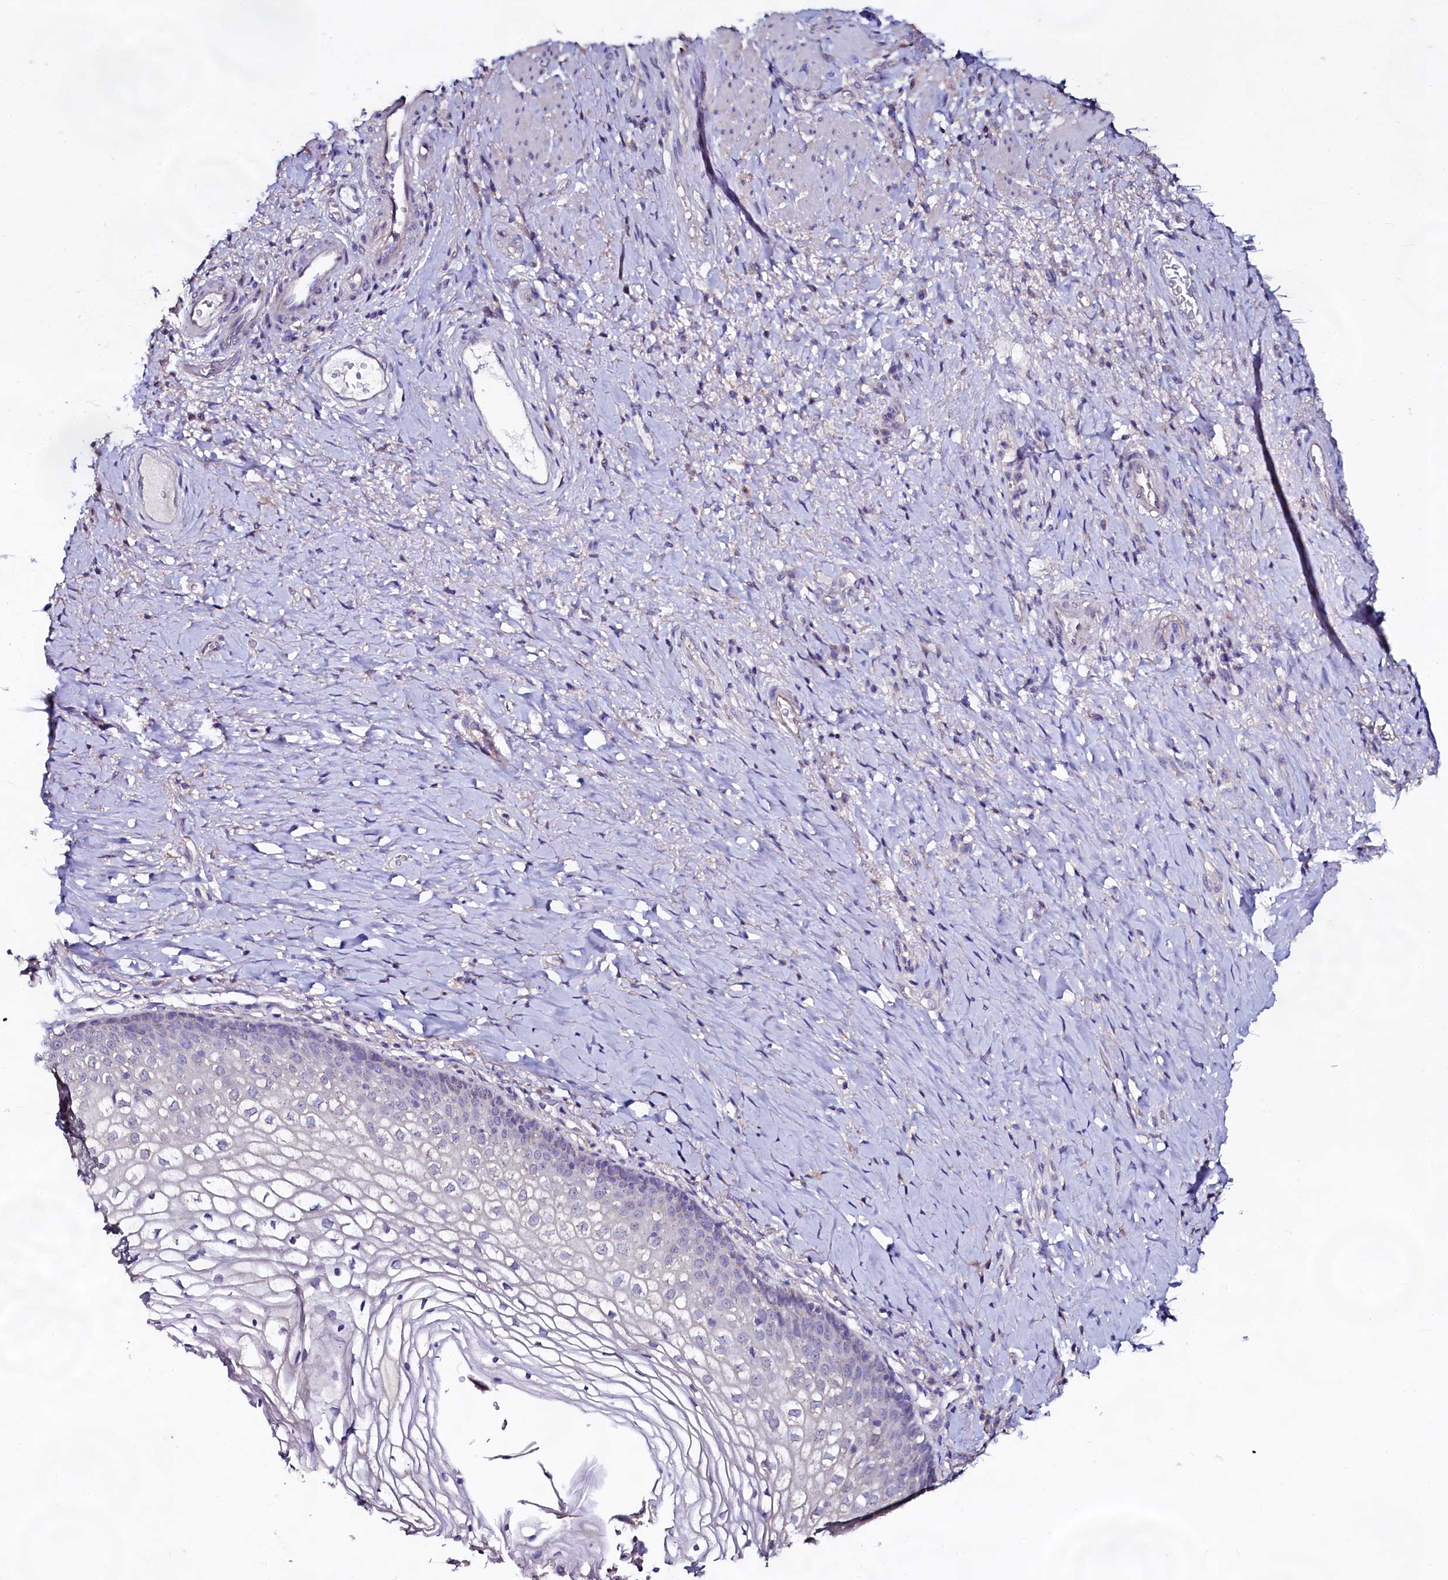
{"staining": {"intensity": "negative", "quantity": "none", "location": "none"}, "tissue": "vagina", "cell_type": "Squamous epithelial cells", "image_type": "normal", "snomed": [{"axis": "morphology", "description": "Normal tissue, NOS"}, {"axis": "topography", "description": "Vagina"}], "caption": "This is an immunohistochemistry (IHC) histopathology image of unremarkable vagina. There is no positivity in squamous epithelial cells.", "gene": "USPL1", "patient": {"sex": "female", "age": 60}}